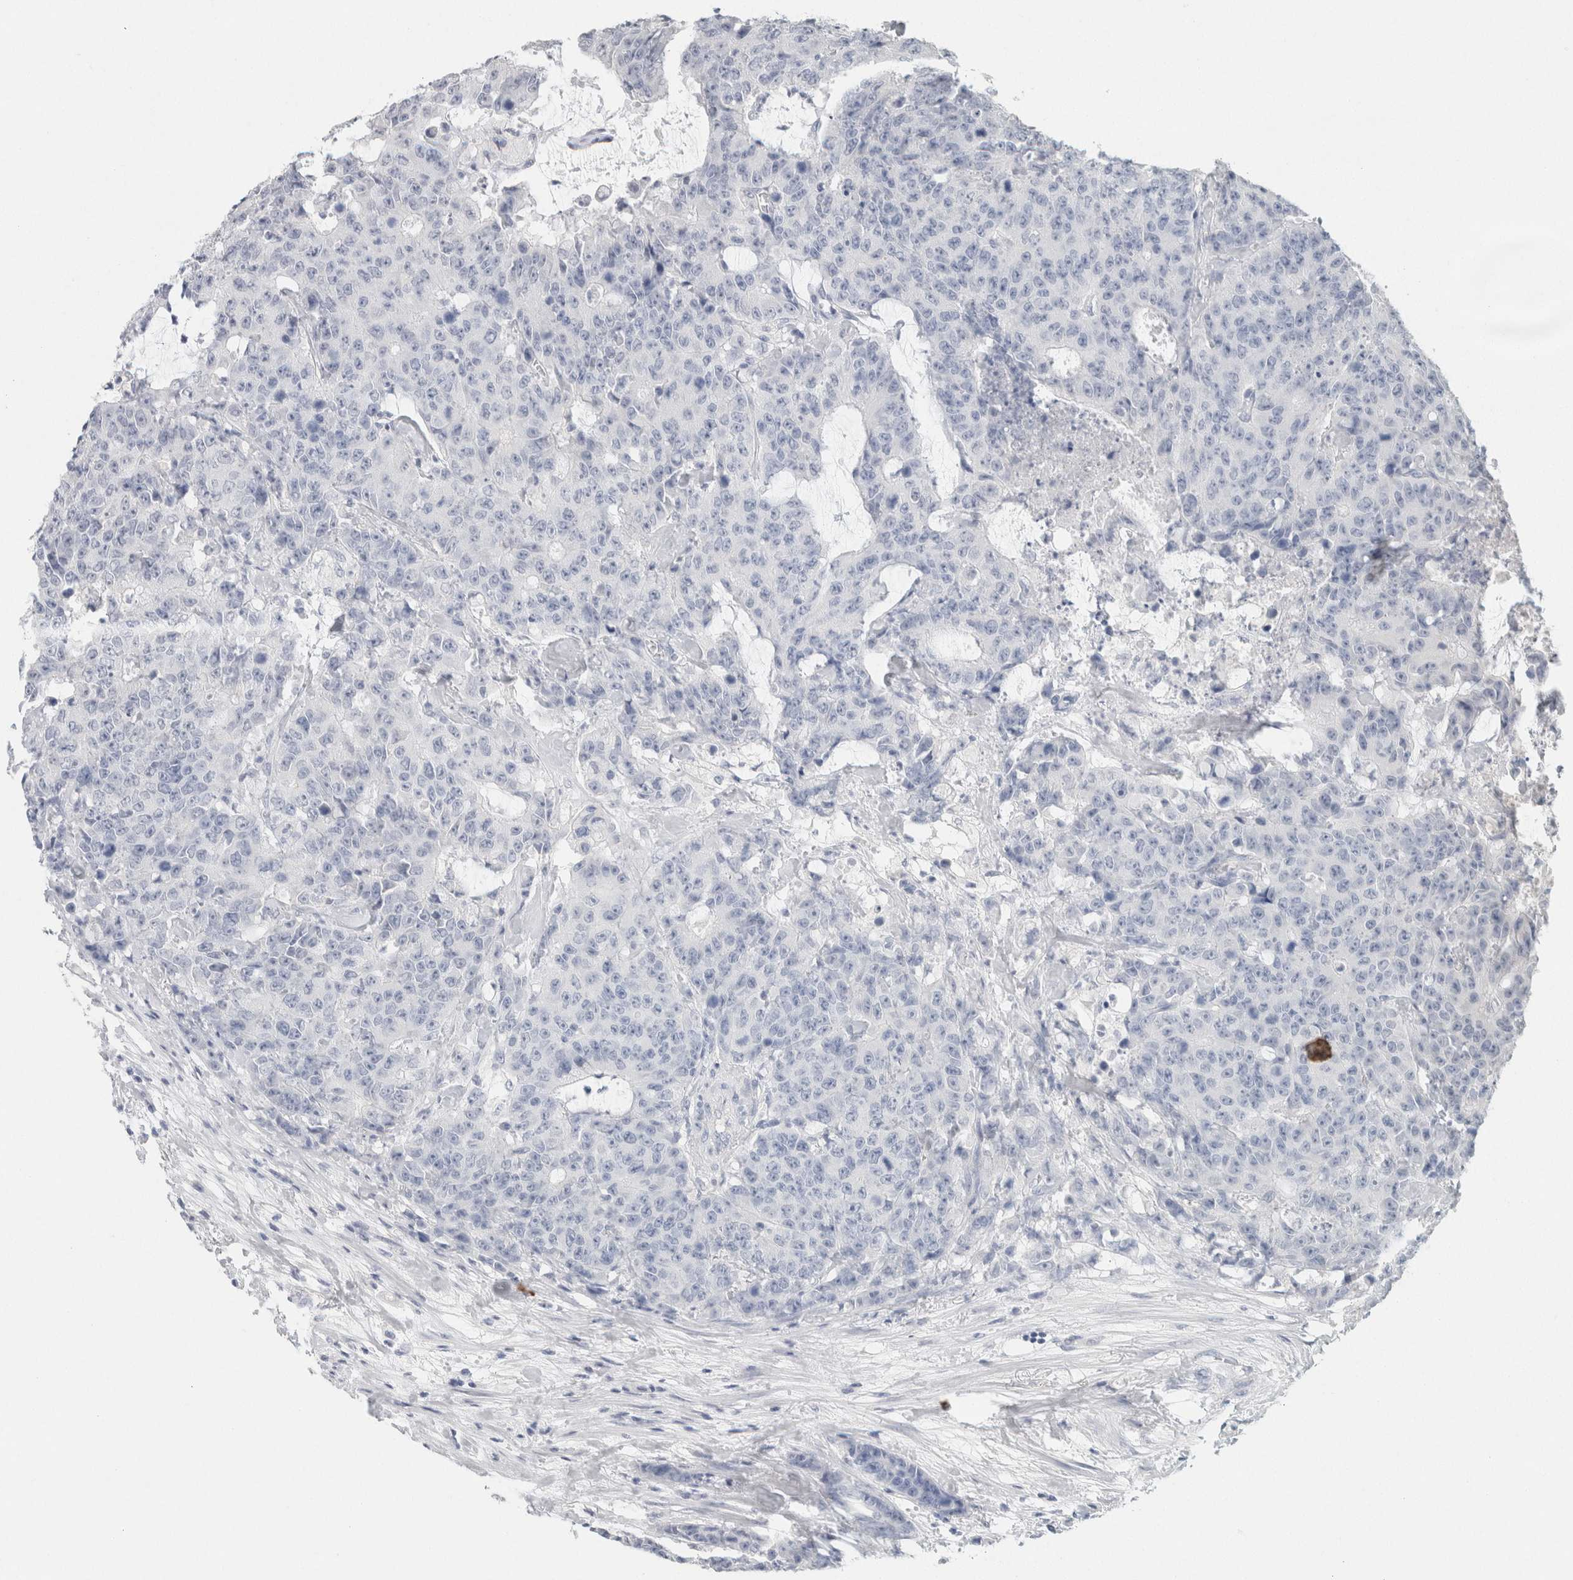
{"staining": {"intensity": "negative", "quantity": "none", "location": "none"}, "tissue": "colorectal cancer", "cell_type": "Tumor cells", "image_type": "cancer", "snomed": [{"axis": "morphology", "description": "Adenocarcinoma, NOS"}, {"axis": "topography", "description": "Colon"}], "caption": "Tumor cells are negative for brown protein staining in colorectal cancer.", "gene": "IL6", "patient": {"sex": "female", "age": 86}}